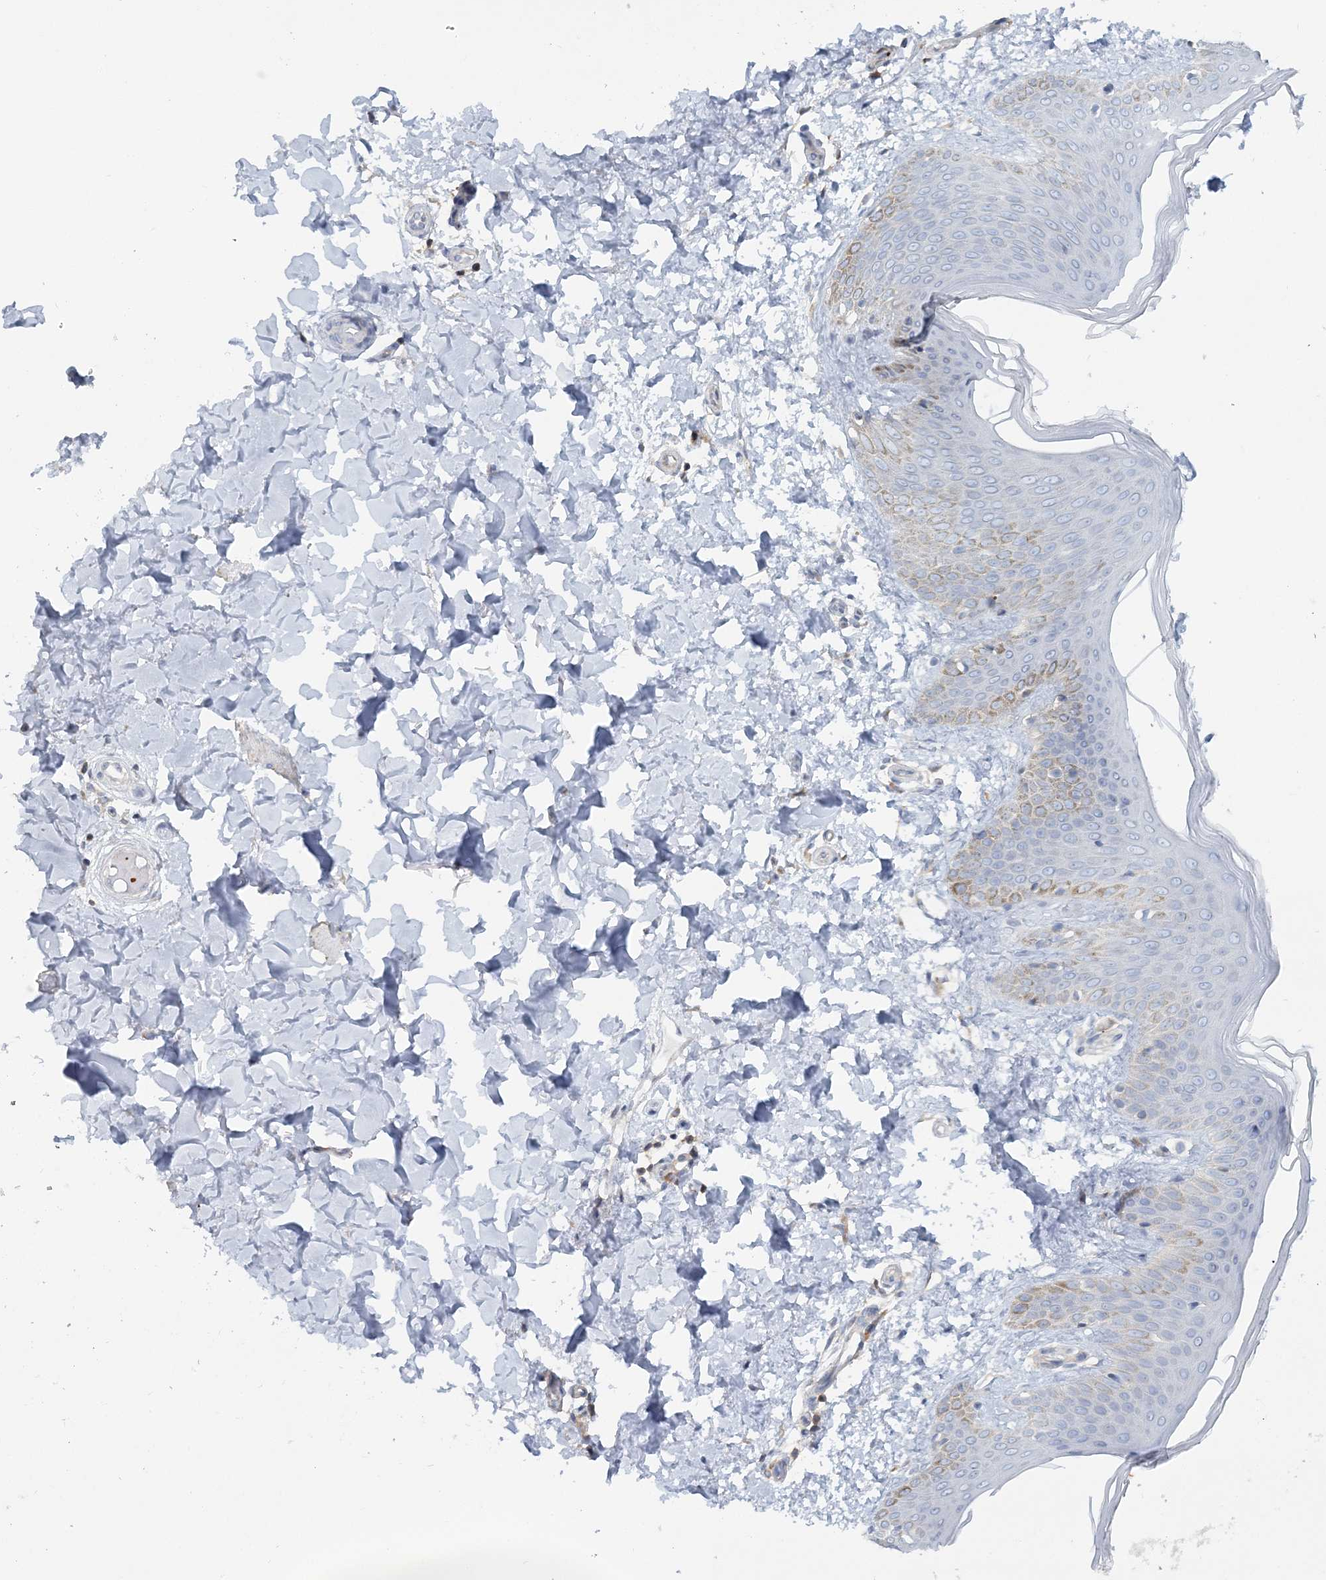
{"staining": {"intensity": "weak", "quantity": ">75%", "location": "cytoplasmic/membranous"}, "tissue": "skin", "cell_type": "Fibroblasts", "image_type": "normal", "snomed": [{"axis": "morphology", "description": "Normal tissue, NOS"}, {"axis": "topography", "description": "Skin"}], "caption": "Immunohistochemistry micrograph of unremarkable skin: human skin stained using immunohistochemistry (IHC) shows low levels of weak protein expression localized specifically in the cytoplasmic/membranous of fibroblasts, appearing as a cytoplasmic/membranous brown color.", "gene": "CUEDC2", "patient": {"sex": "male", "age": 36}}